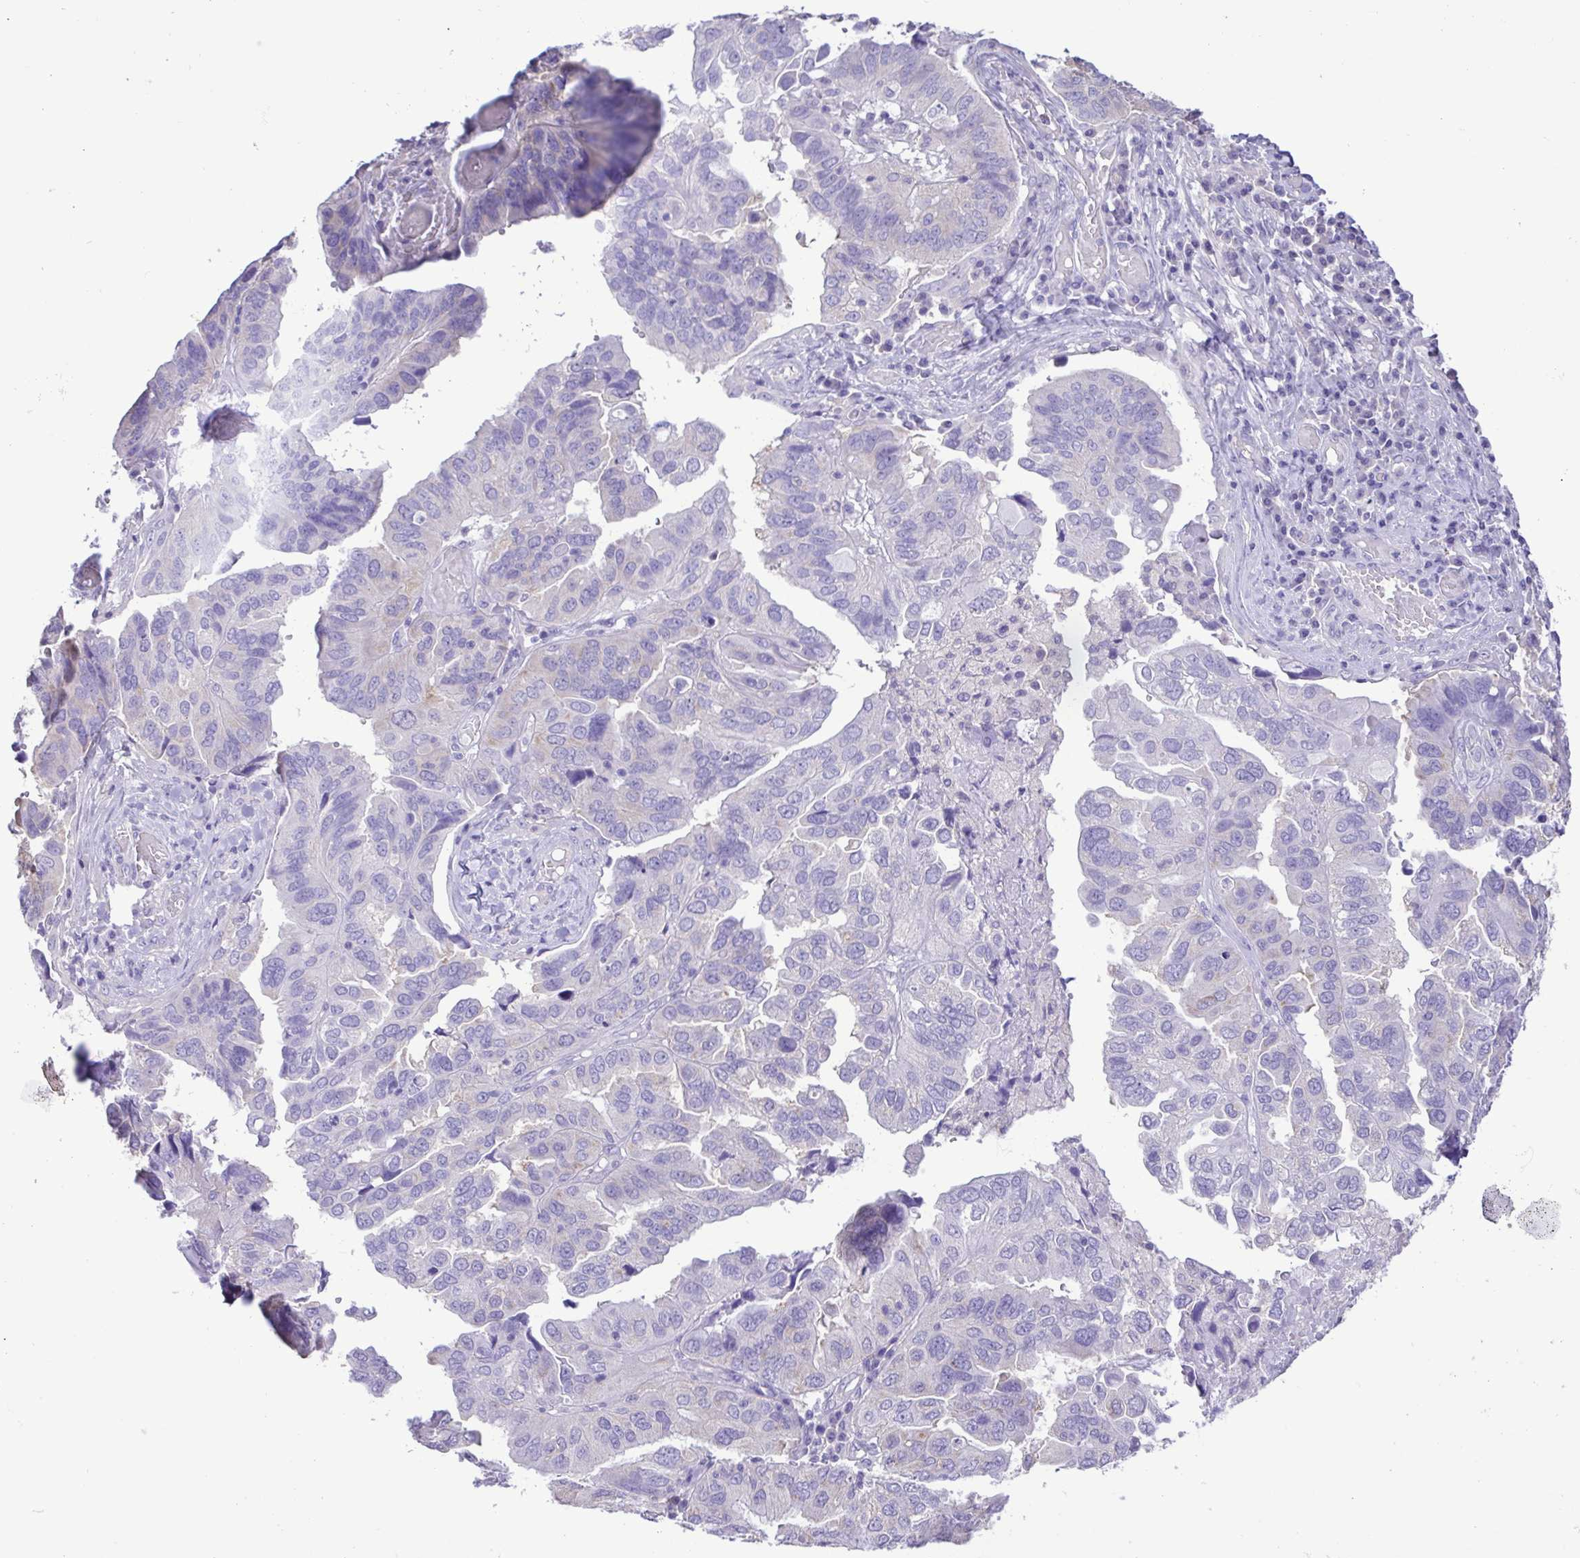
{"staining": {"intensity": "negative", "quantity": "none", "location": "none"}, "tissue": "ovarian cancer", "cell_type": "Tumor cells", "image_type": "cancer", "snomed": [{"axis": "morphology", "description": "Cystadenocarcinoma, serous, NOS"}, {"axis": "topography", "description": "Ovary"}], "caption": "Ovarian serous cystadenocarcinoma stained for a protein using immunohistochemistry (IHC) exhibits no expression tumor cells.", "gene": "CYP17A1", "patient": {"sex": "female", "age": 79}}